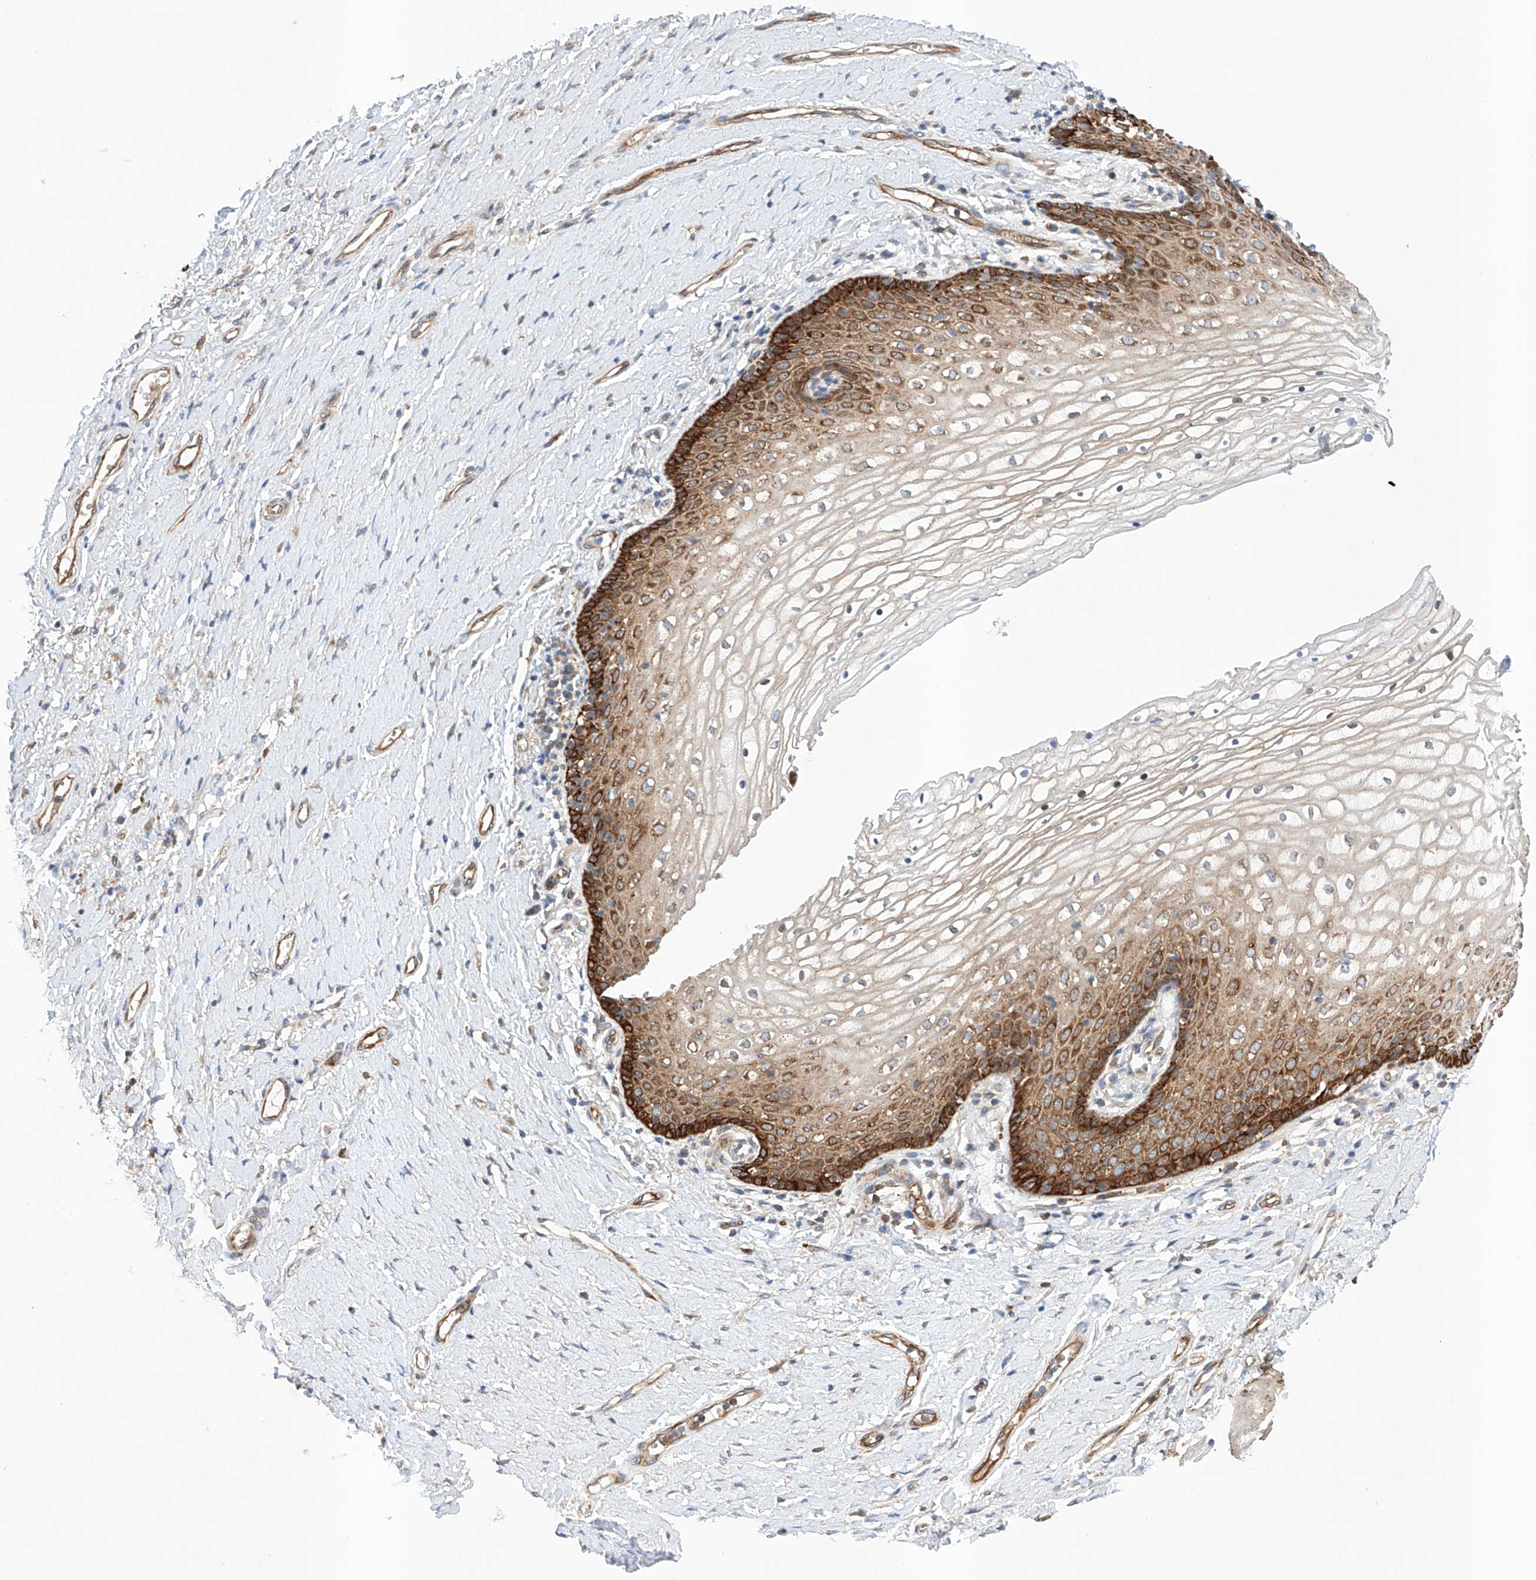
{"staining": {"intensity": "strong", "quantity": "25%-75%", "location": "cytoplasmic/membranous"}, "tissue": "vagina", "cell_type": "Squamous epithelial cells", "image_type": "normal", "snomed": [{"axis": "morphology", "description": "Normal tissue, NOS"}, {"axis": "topography", "description": "Vagina"}], "caption": "Protein staining shows strong cytoplasmic/membranous staining in about 25%-75% of squamous epithelial cells in benign vagina. The staining was performed using DAB, with brown indicating positive protein expression. Nuclei are stained blue with hematoxylin.", "gene": "TIMM23", "patient": {"sex": "female", "age": 60}}